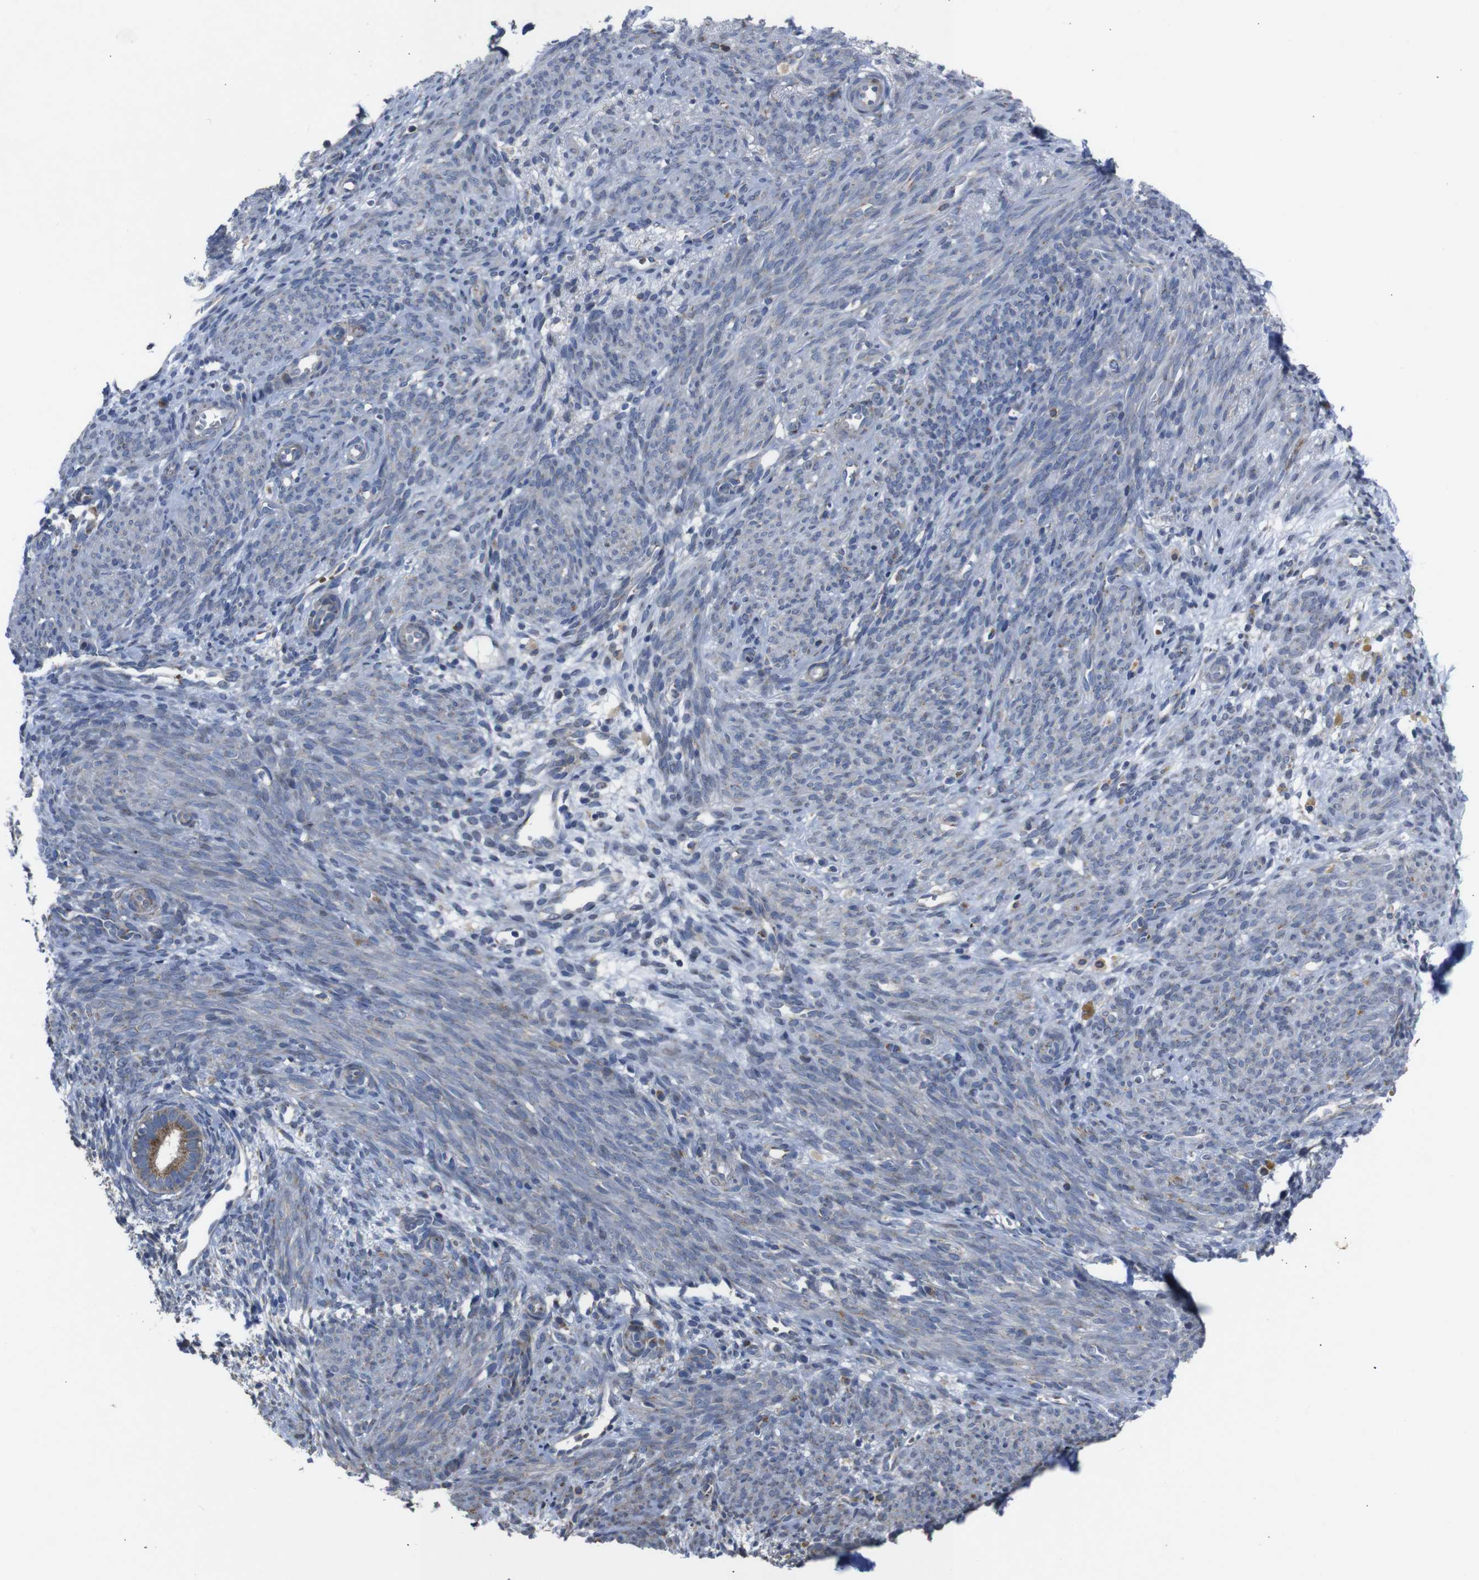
{"staining": {"intensity": "negative", "quantity": "none", "location": "none"}, "tissue": "endometrium", "cell_type": "Cells in endometrial stroma", "image_type": "normal", "snomed": [{"axis": "morphology", "description": "Normal tissue, NOS"}, {"axis": "morphology", "description": "Adenocarcinoma, NOS"}, {"axis": "topography", "description": "Endometrium"}, {"axis": "topography", "description": "Ovary"}], "caption": "Immunohistochemistry image of normal human endometrium stained for a protein (brown), which displays no positivity in cells in endometrial stroma. (DAB IHC, high magnification).", "gene": "CHST10", "patient": {"sex": "female", "age": 68}}